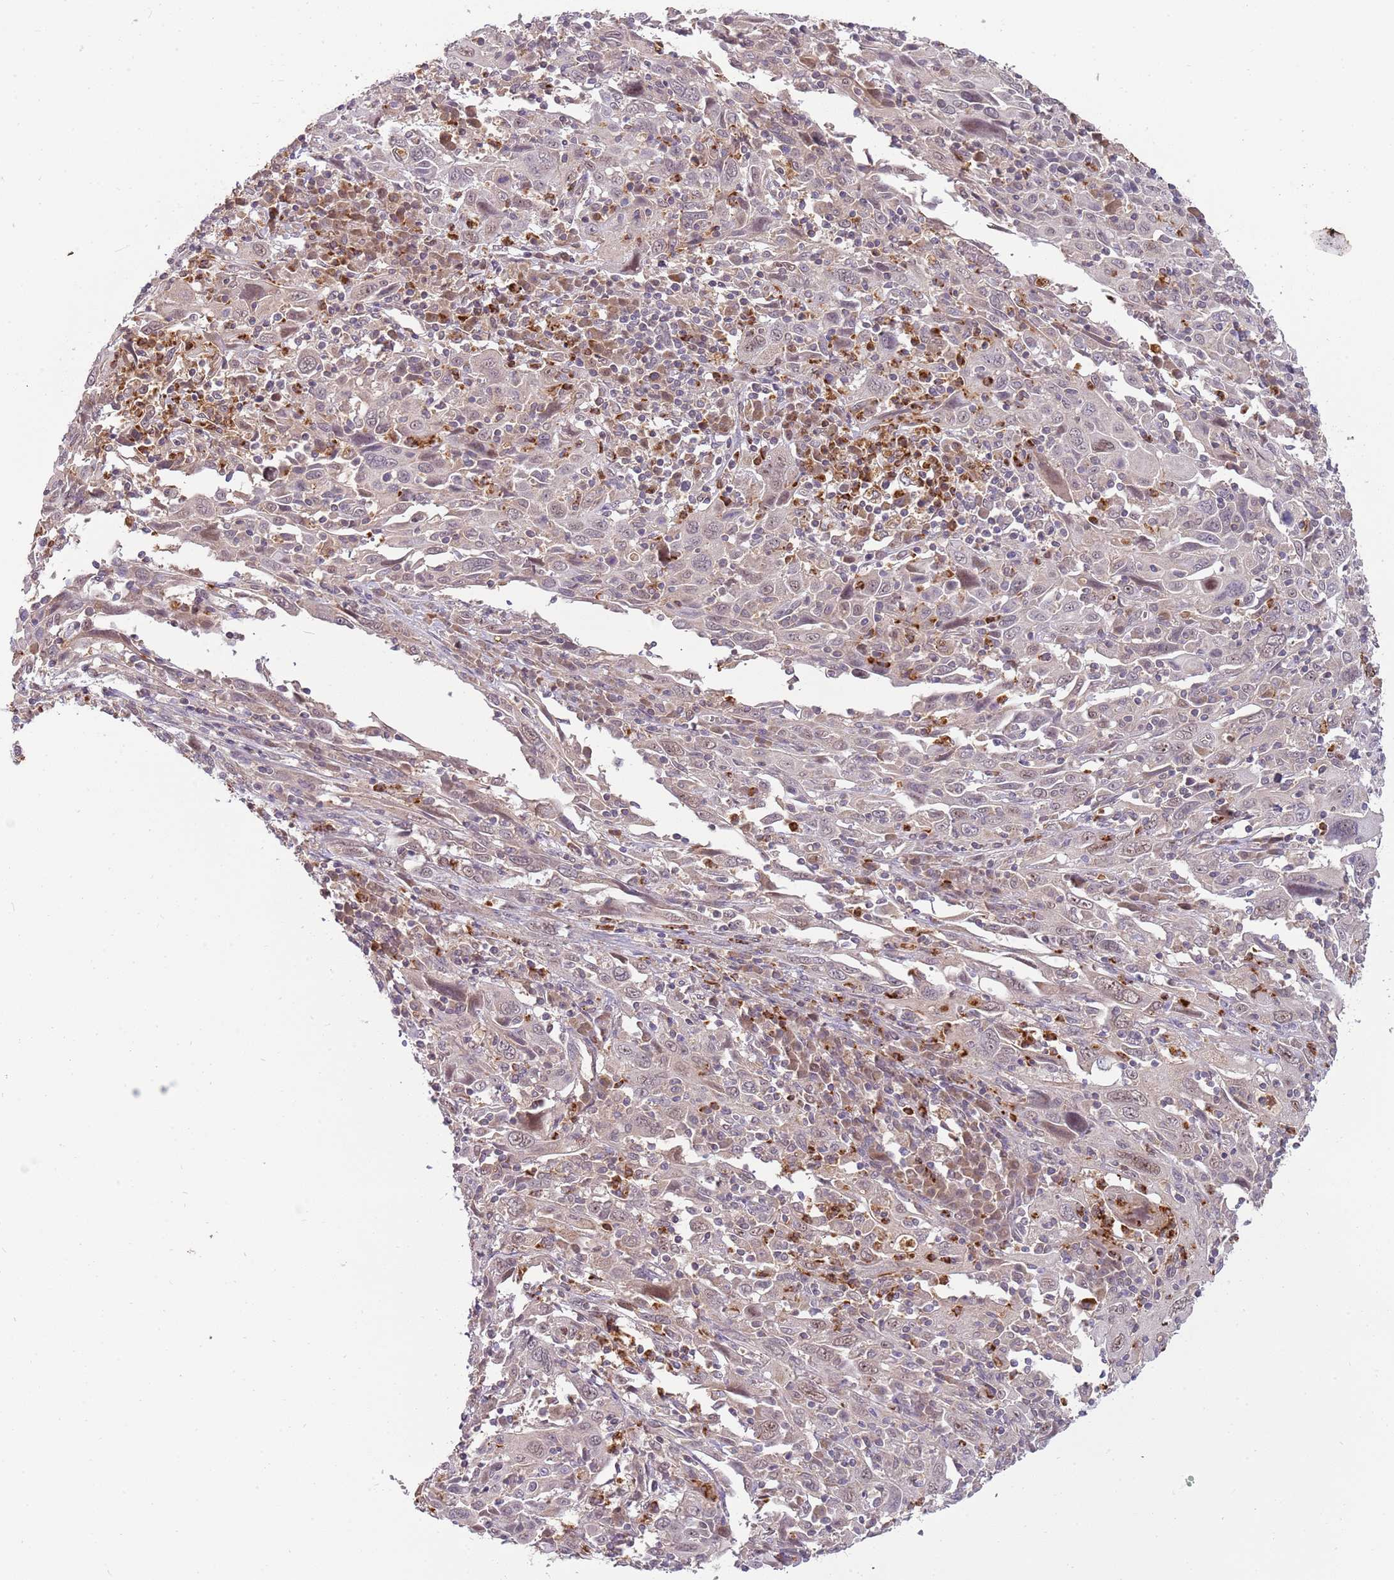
{"staining": {"intensity": "weak", "quantity": "25%-75%", "location": "nuclear"}, "tissue": "cervical cancer", "cell_type": "Tumor cells", "image_type": "cancer", "snomed": [{"axis": "morphology", "description": "Squamous cell carcinoma, NOS"}, {"axis": "topography", "description": "Cervix"}], "caption": "This is a histology image of IHC staining of cervical squamous cell carcinoma, which shows weak expression in the nuclear of tumor cells.", "gene": "NBPF6", "patient": {"sex": "female", "age": 46}}